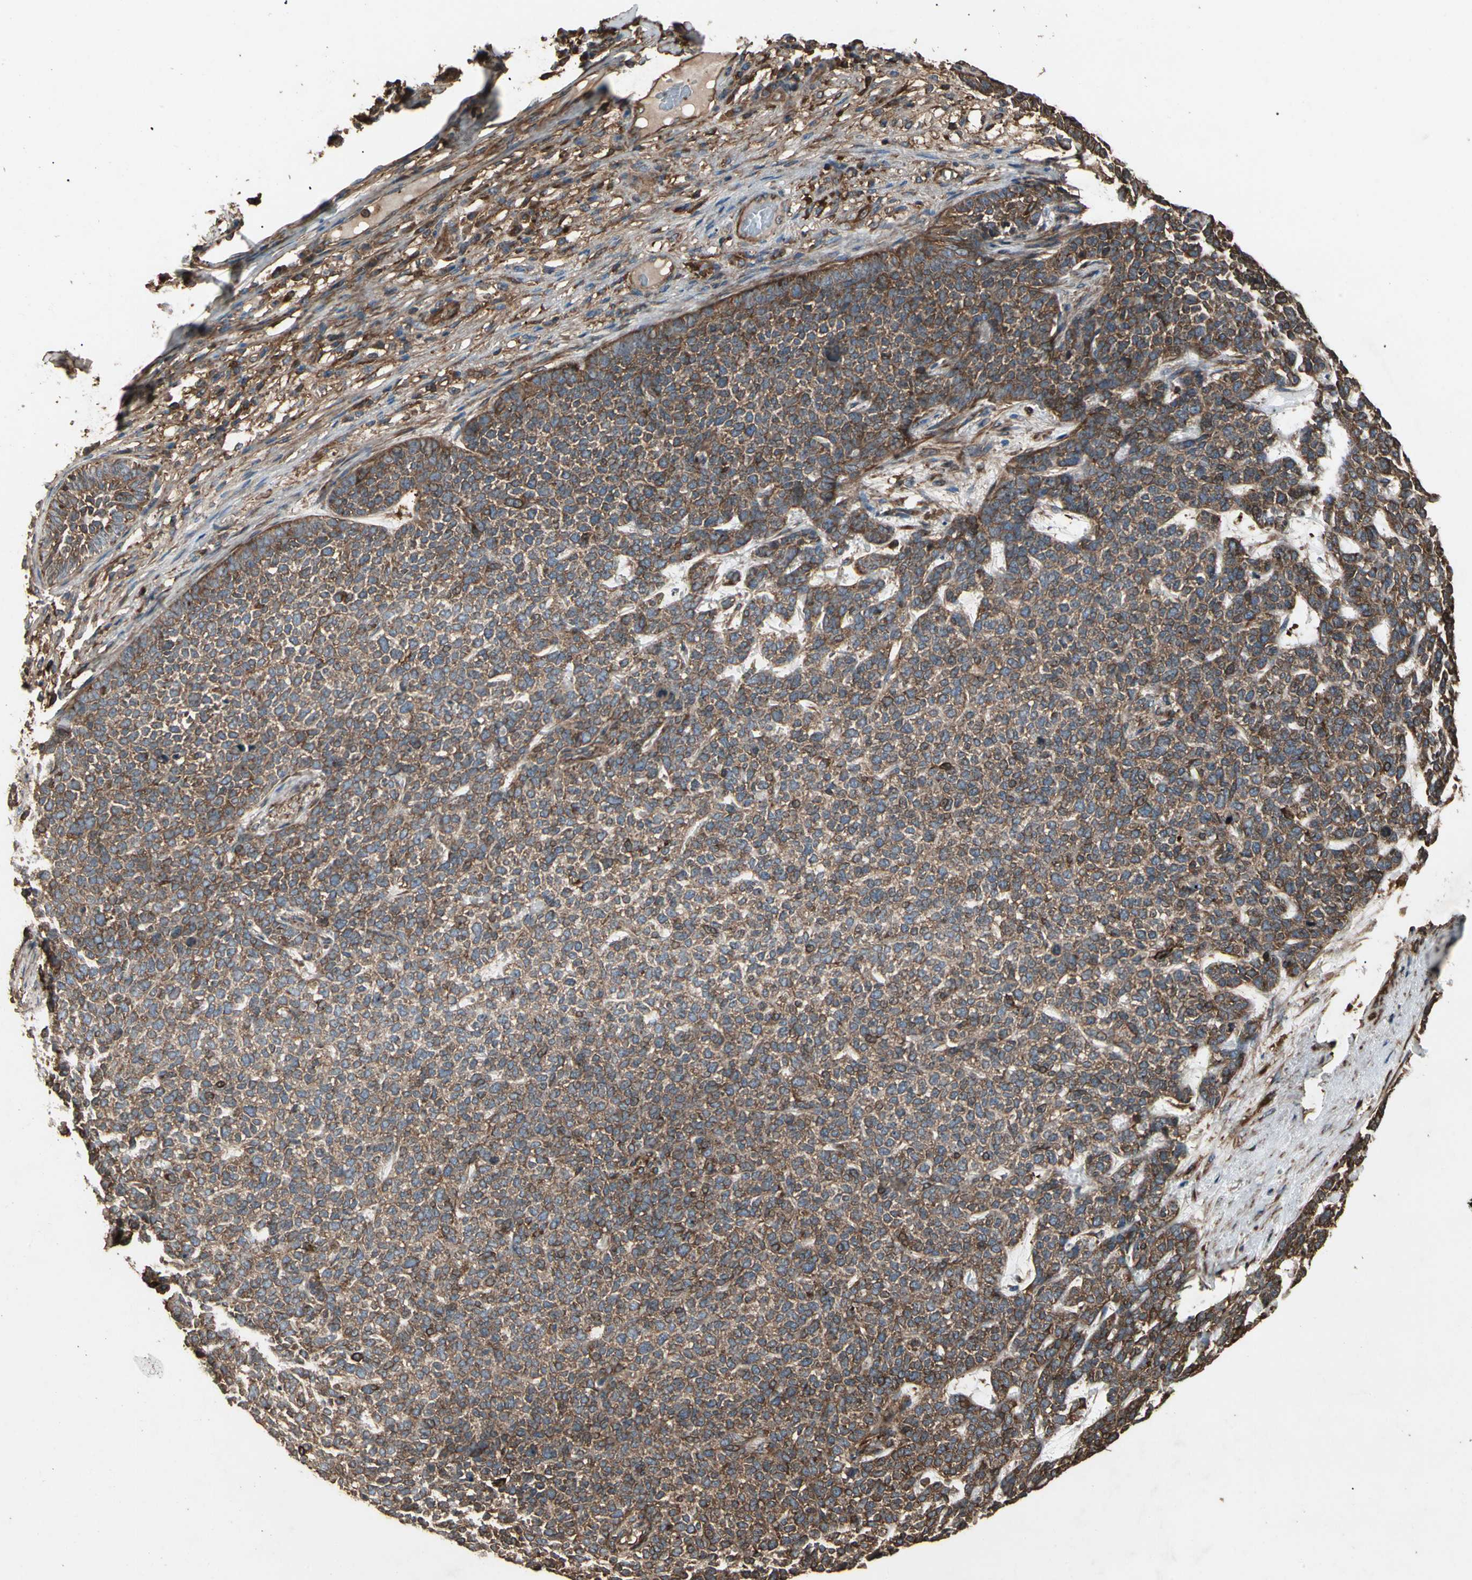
{"staining": {"intensity": "moderate", "quantity": ">75%", "location": "cytoplasmic/membranous"}, "tissue": "skin cancer", "cell_type": "Tumor cells", "image_type": "cancer", "snomed": [{"axis": "morphology", "description": "Basal cell carcinoma"}, {"axis": "topography", "description": "Skin"}], "caption": "A high-resolution photomicrograph shows immunohistochemistry (IHC) staining of skin cancer (basal cell carcinoma), which demonstrates moderate cytoplasmic/membranous expression in about >75% of tumor cells.", "gene": "AGBL2", "patient": {"sex": "female", "age": 84}}